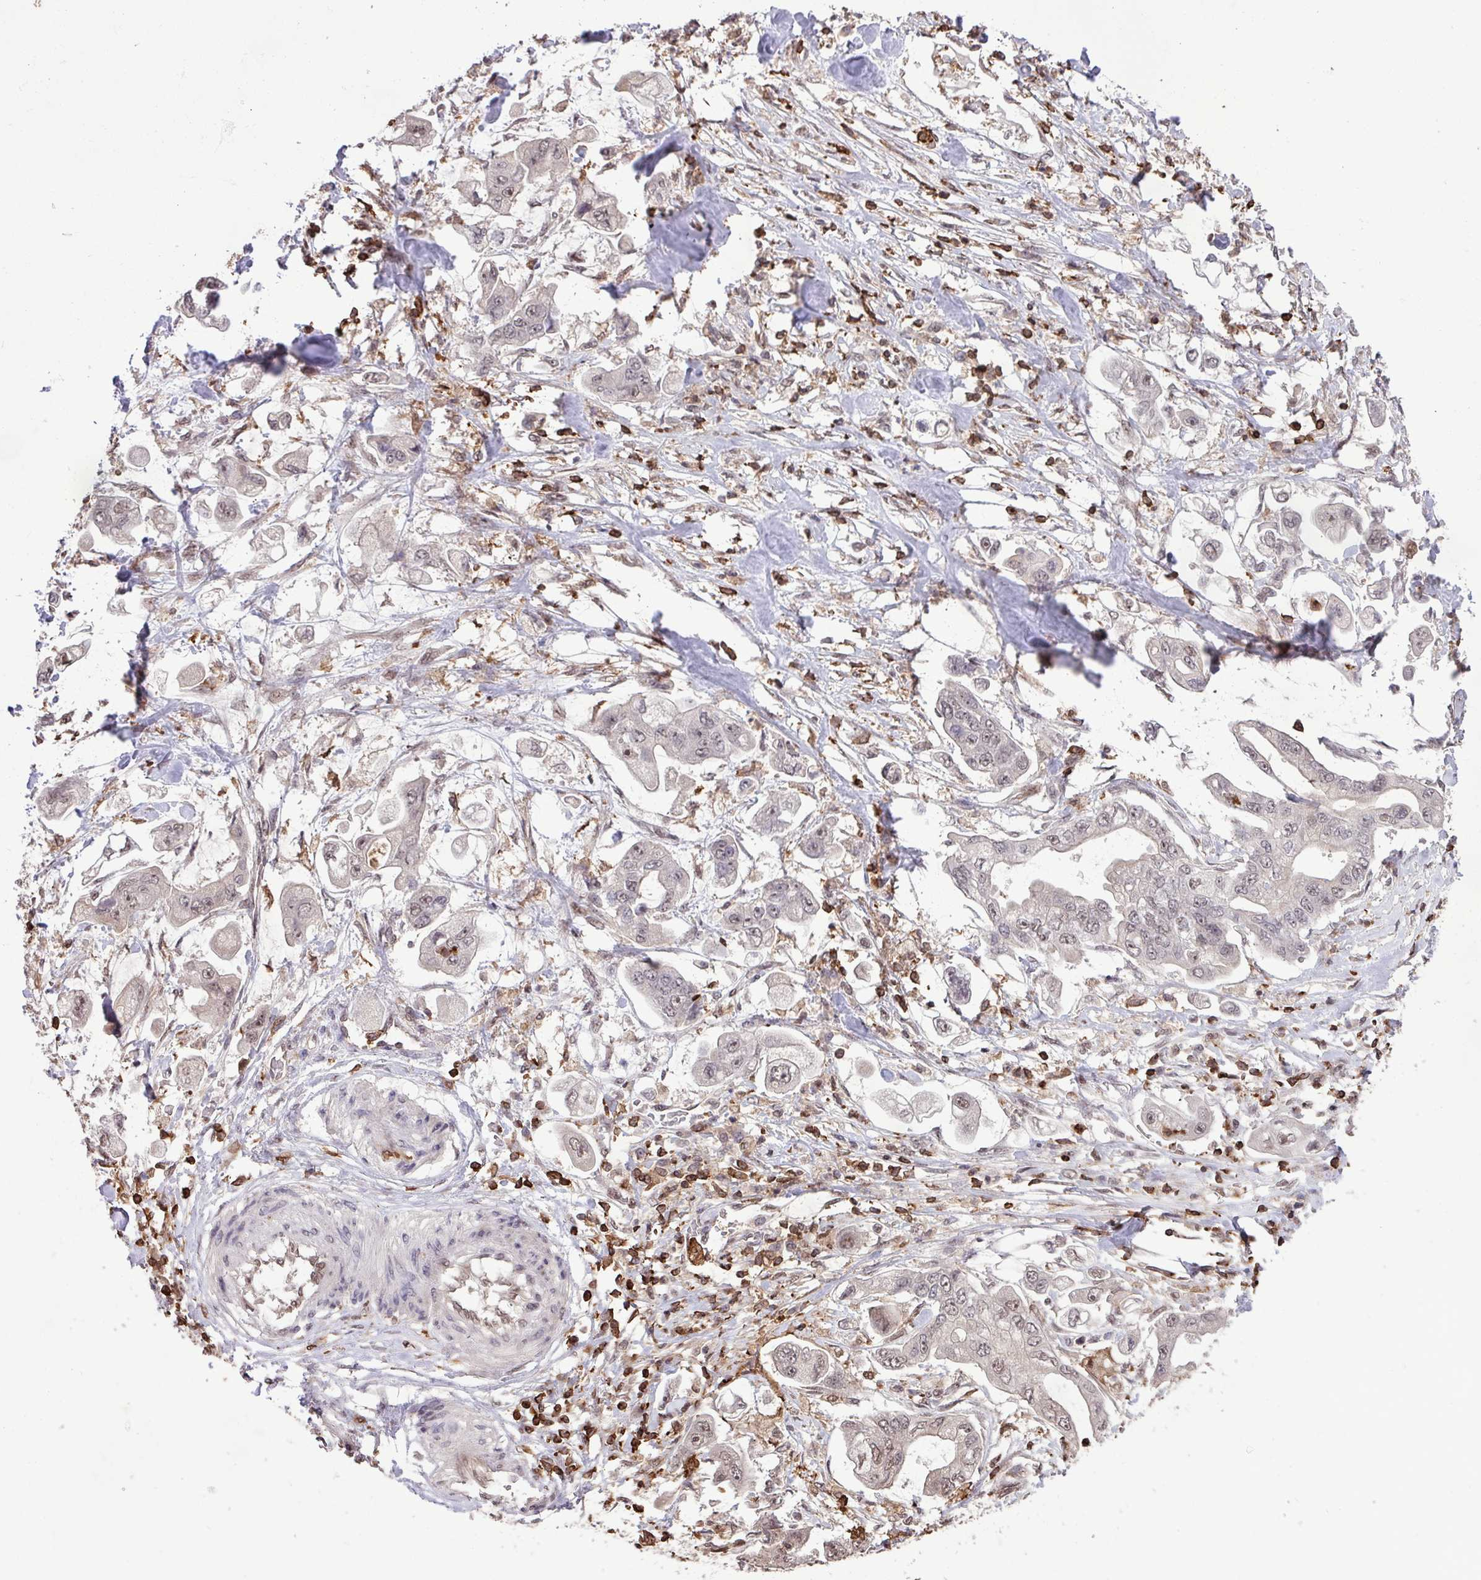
{"staining": {"intensity": "weak", "quantity": "25%-75%", "location": "nuclear"}, "tissue": "stomach cancer", "cell_type": "Tumor cells", "image_type": "cancer", "snomed": [{"axis": "morphology", "description": "Adenocarcinoma, NOS"}, {"axis": "topography", "description": "Stomach"}], "caption": "Stomach adenocarcinoma was stained to show a protein in brown. There is low levels of weak nuclear expression in approximately 25%-75% of tumor cells.", "gene": "GON7", "patient": {"sex": "male", "age": 62}}